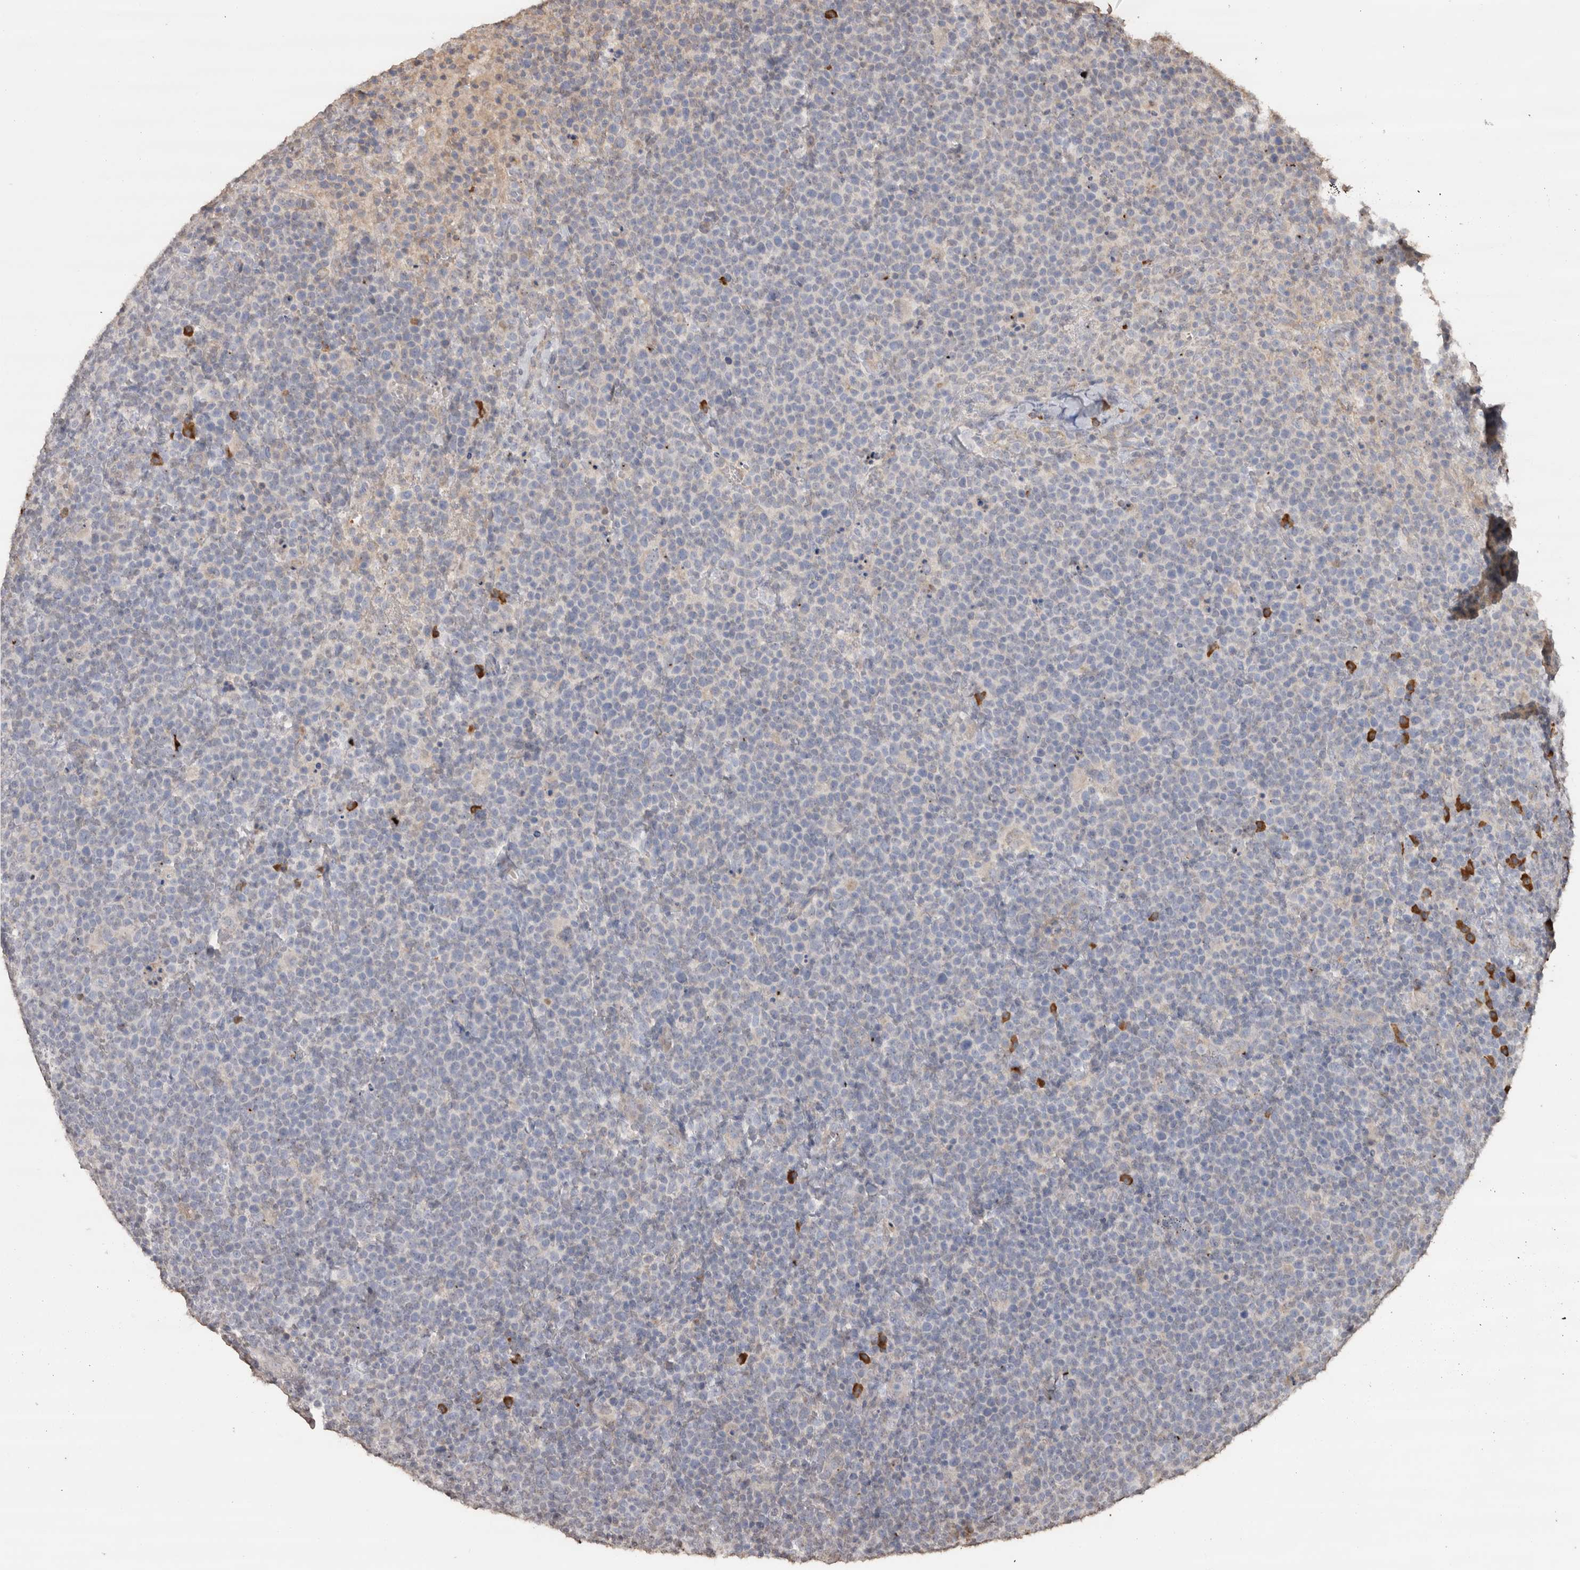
{"staining": {"intensity": "negative", "quantity": "none", "location": "none"}, "tissue": "lymphoma", "cell_type": "Tumor cells", "image_type": "cancer", "snomed": [{"axis": "morphology", "description": "Malignant lymphoma, non-Hodgkin's type, High grade"}, {"axis": "topography", "description": "Lymph node"}], "caption": "Immunohistochemical staining of human lymphoma reveals no significant positivity in tumor cells.", "gene": "CRELD2", "patient": {"sex": "male", "age": 61}}